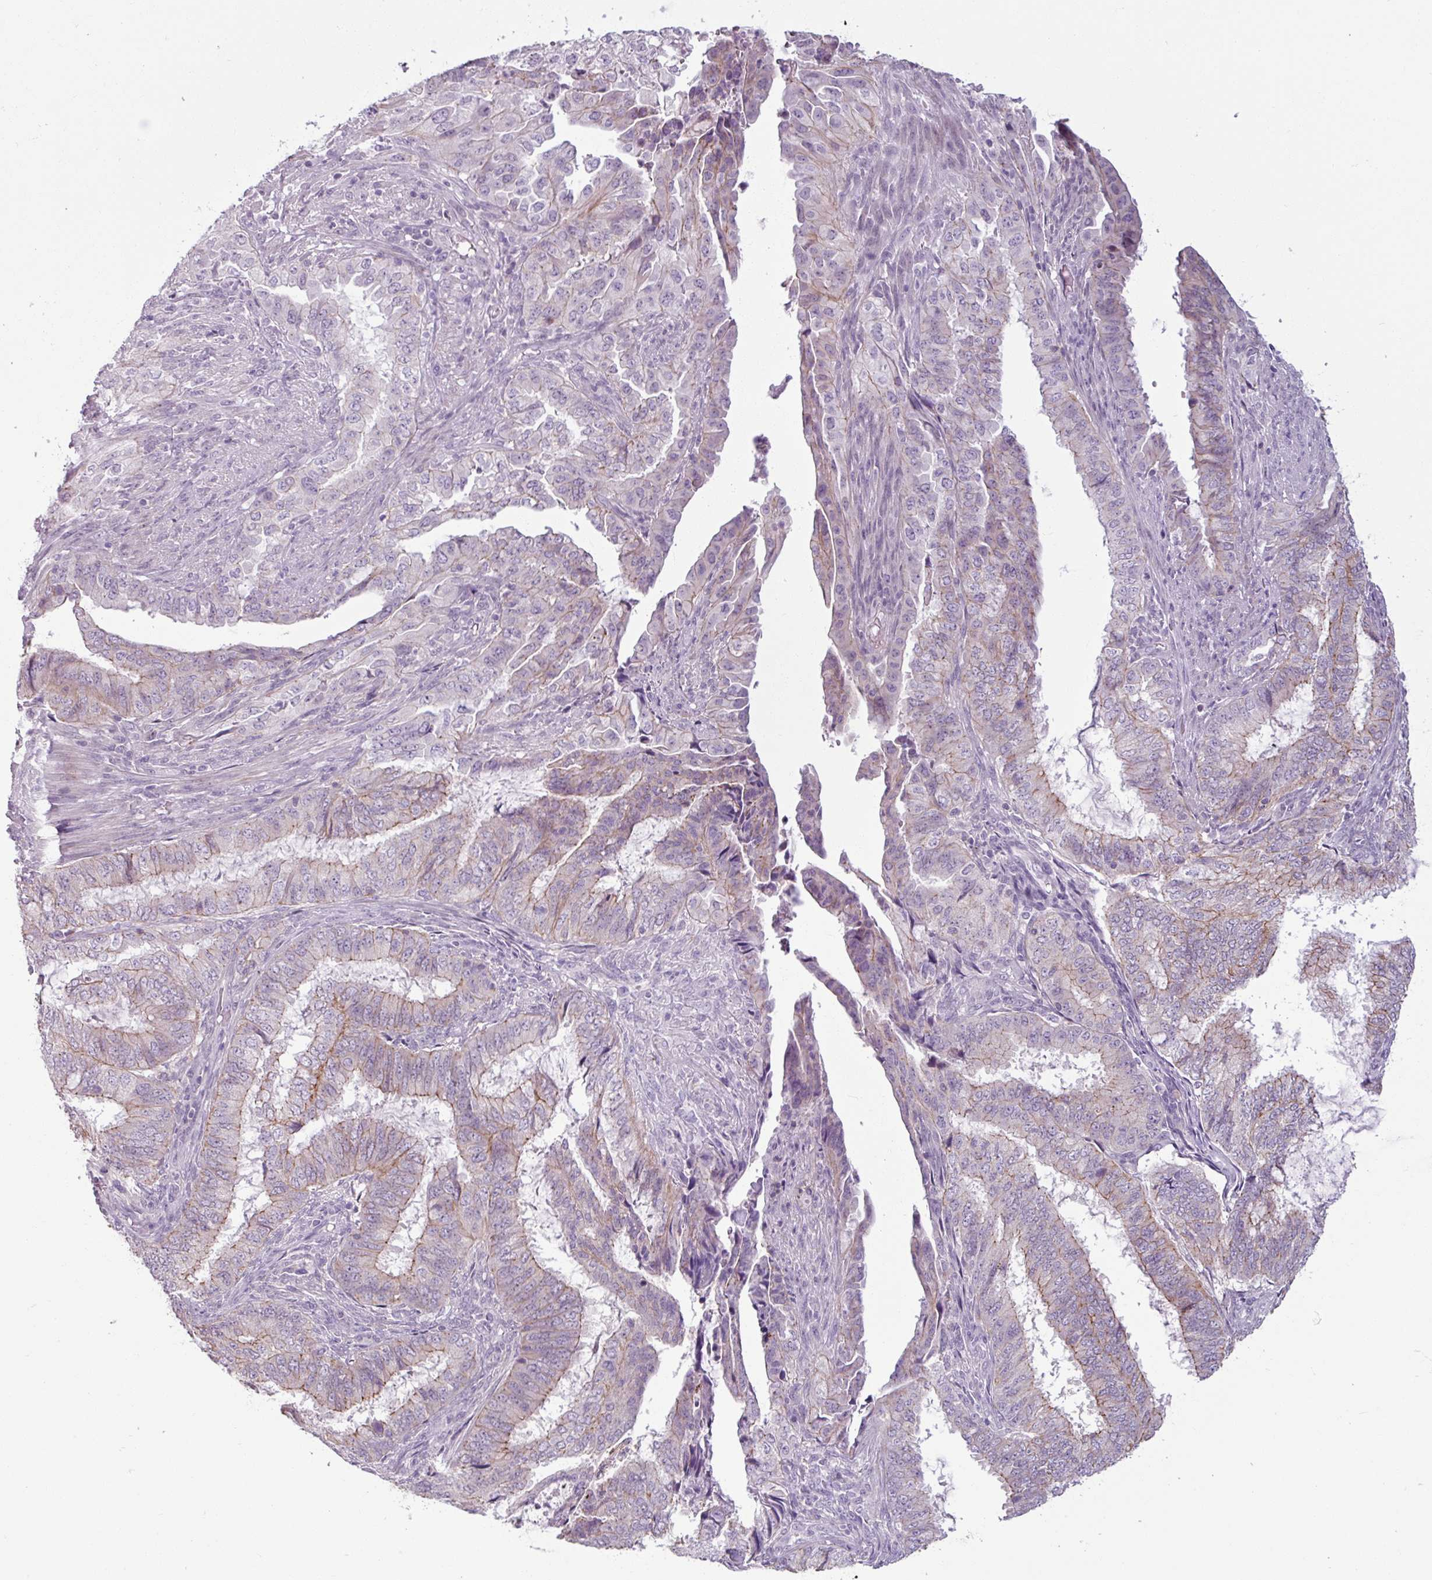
{"staining": {"intensity": "weak", "quantity": "25%-75%", "location": "cytoplasmic/membranous"}, "tissue": "endometrial cancer", "cell_type": "Tumor cells", "image_type": "cancer", "snomed": [{"axis": "morphology", "description": "Adenocarcinoma, NOS"}, {"axis": "topography", "description": "Endometrium"}], "caption": "High-magnification brightfield microscopy of endometrial adenocarcinoma stained with DAB (3,3'-diaminobenzidine) (brown) and counterstained with hematoxylin (blue). tumor cells exhibit weak cytoplasmic/membranous positivity is appreciated in approximately25%-75% of cells.", "gene": "PNMA6A", "patient": {"sex": "female", "age": 51}}